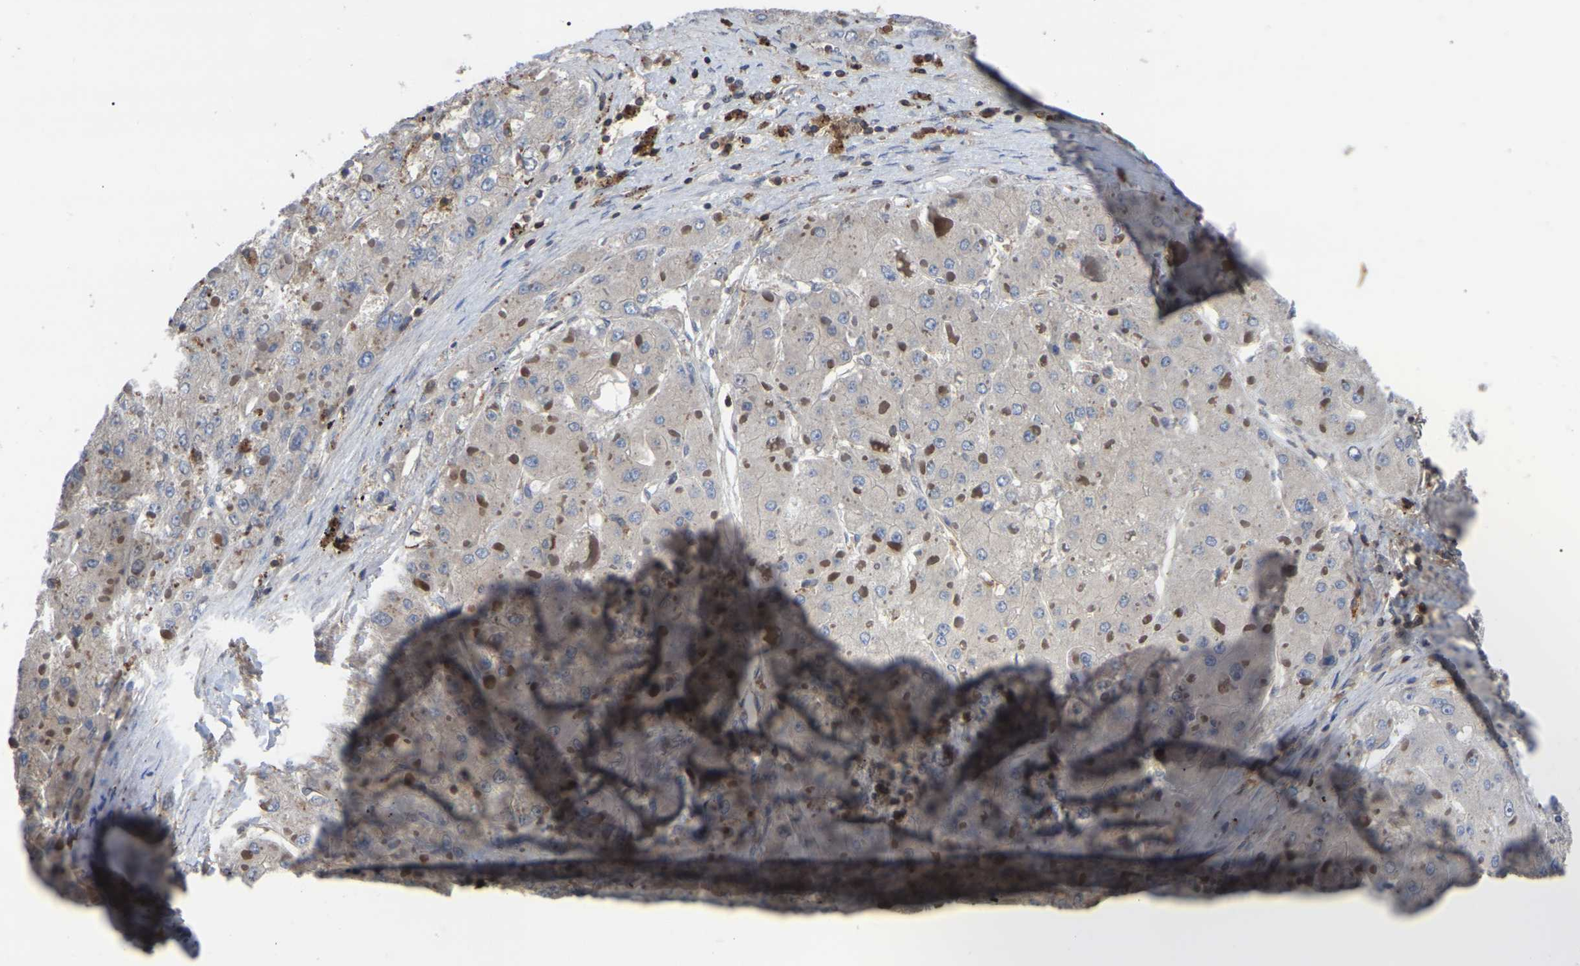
{"staining": {"intensity": "negative", "quantity": "none", "location": "none"}, "tissue": "liver cancer", "cell_type": "Tumor cells", "image_type": "cancer", "snomed": [{"axis": "morphology", "description": "Carcinoma, Hepatocellular, NOS"}, {"axis": "topography", "description": "Liver"}], "caption": "A micrograph of hepatocellular carcinoma (liver) stained for a protein displays no brown staining in tumor cells.", "gene": "CIT", "patient": {"sex": "female", "age": 73}}